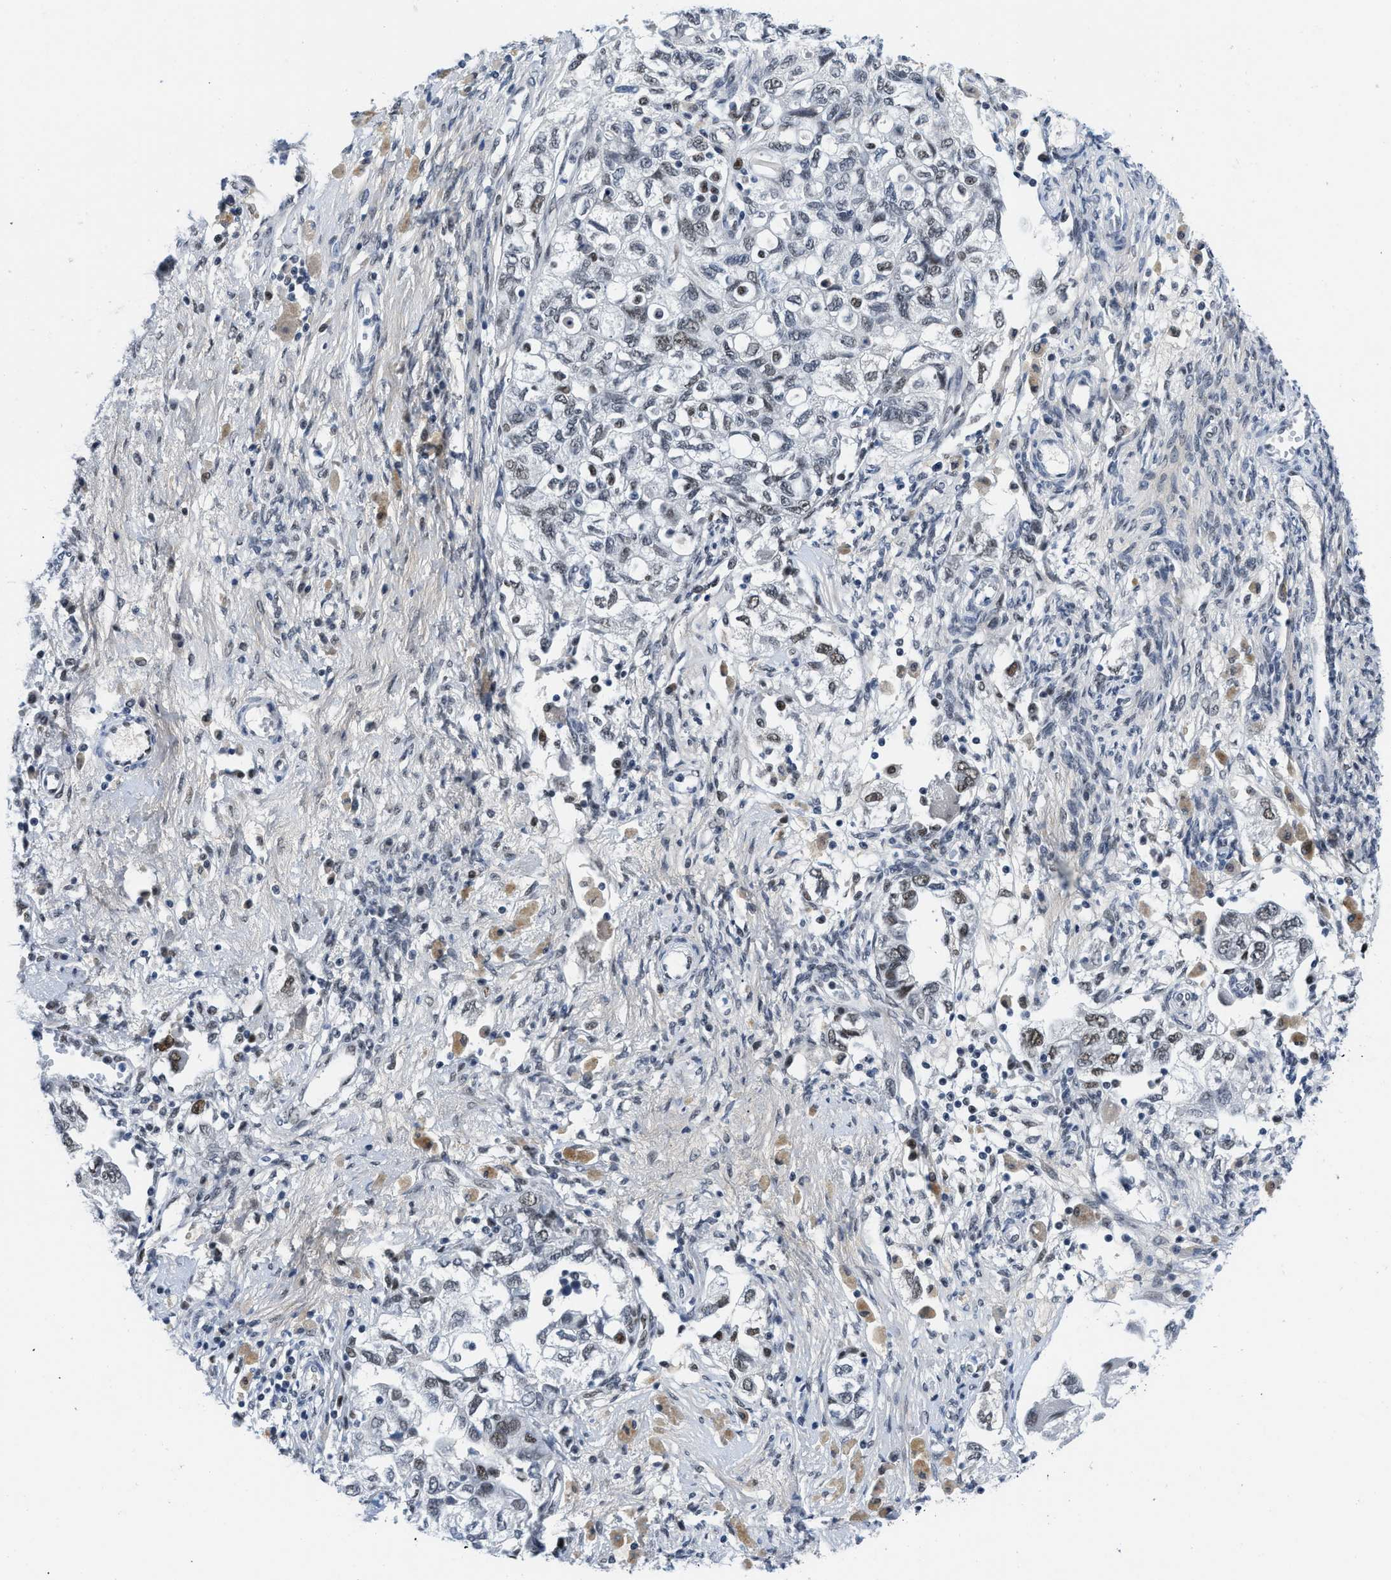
{"staining": {"intensity": "moderate", "quantity": "<25%", "location": "nuclear"}, "tissue": "ovarian cancer", "cell_type": "Tumor cells", "image_type": "cancer", "snomed": [{"axis": "morphology", "description": "Carcinoma, NOS"}, {"axis": "morphology", "description": "Cystadenocarcinoma, serous, NOS"}, {"axis": "topography", "description": "Ovary"}], "caption": "Ovarian cancer tissue demonstrates moderate nuclear expression in approximately <25% of tumor cells, visualized by immunohistochemistry. (Brightfield microscopy of DAB IHC at high magnification).", "gene": "SMARCAD1", "patient": {"sex": "female", "age": 69}}